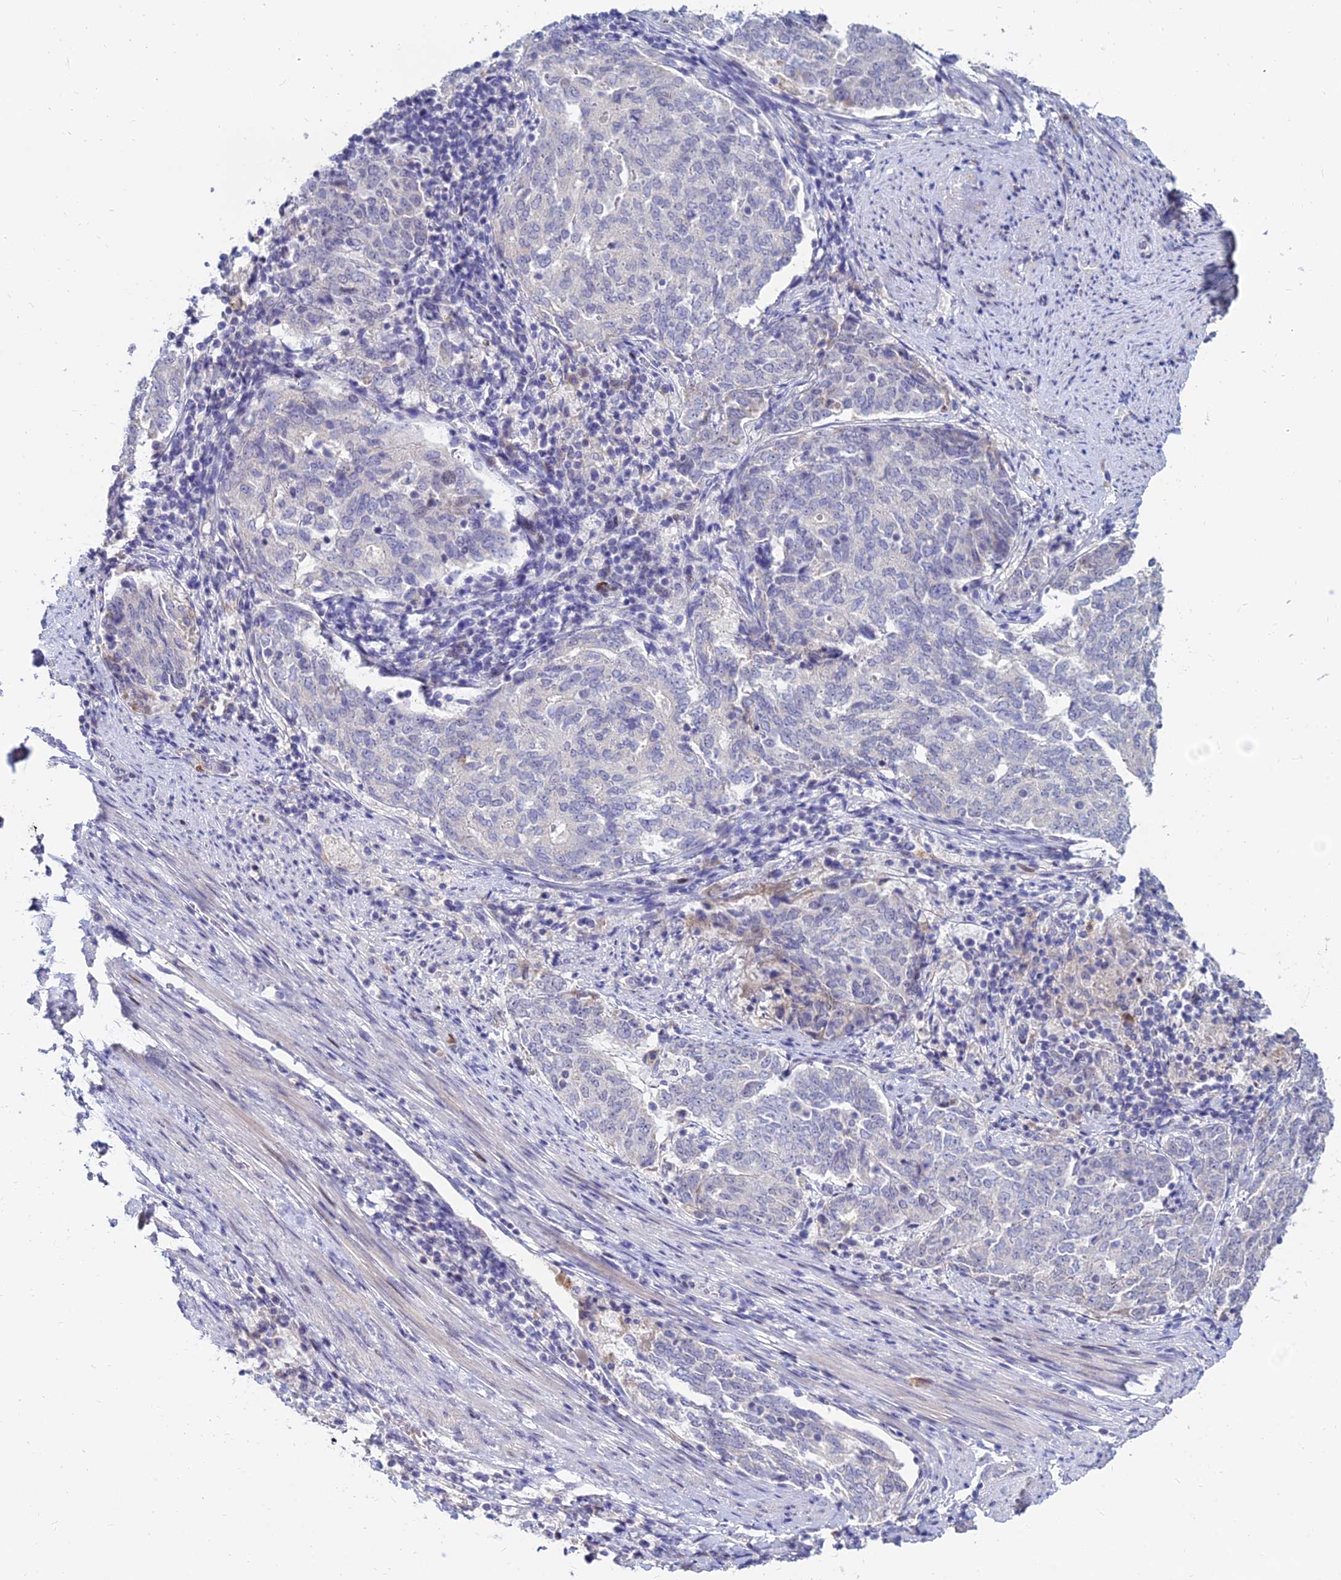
{"staining": {"intensity": "negative", "quantity": "none", "location": "none"}, "tissue": "endometrial cancer", "cell_type": "Tumor cells", "image_type": "cancer", "snomed": [{"axis": "morphology", "description": "Adenocarcinoma, NOS"}, {"axis": "topography", "description": "Endometrium"}], "caption": "Immunohistochemistry histopathology image of neoplastic tissue: endometrial cancer stained with DAB displays no significant protein positivity in tumor cells.", "gene": "GOLGA6D", "patient": {"sex": "female", "age": 80}}